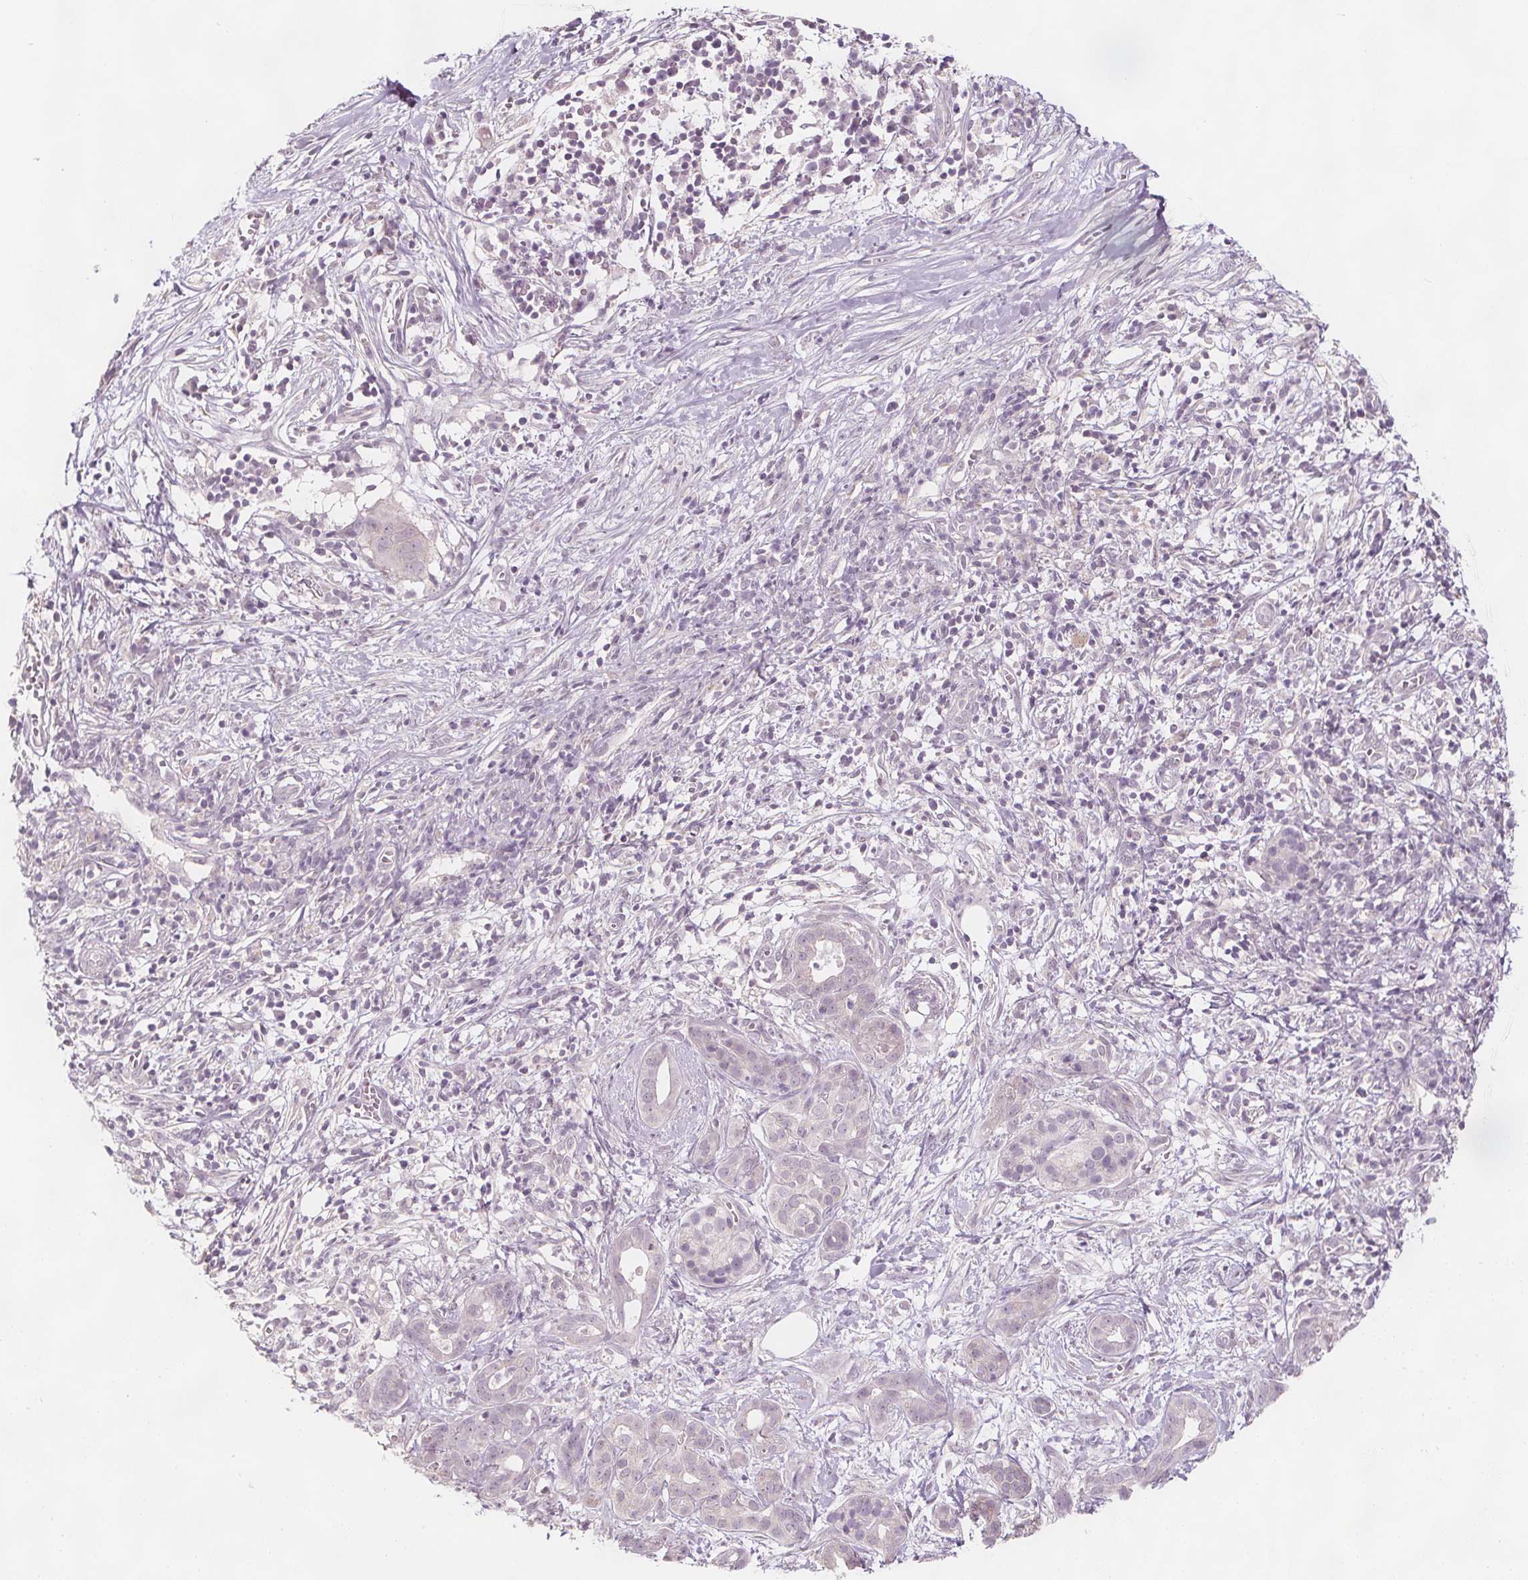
{"staining": {"intensity": "negative", "quantity": "none", "location": "none"}, "tissue": "pancreatic cancer", "cell_type": "Tumor cells", "image_type": "cancer", "snomed": [{"axis": "morphology", "description": "Adenocarcinoma, NOS"}, {"axis": "topography", "description": "Pancreas"}], "caption": "A photomicrograph of human pancreatic cancer is negative for staining in tumor cells.", "gene": "C1orf167", "patient": {"sex": "male", "age": 61}}